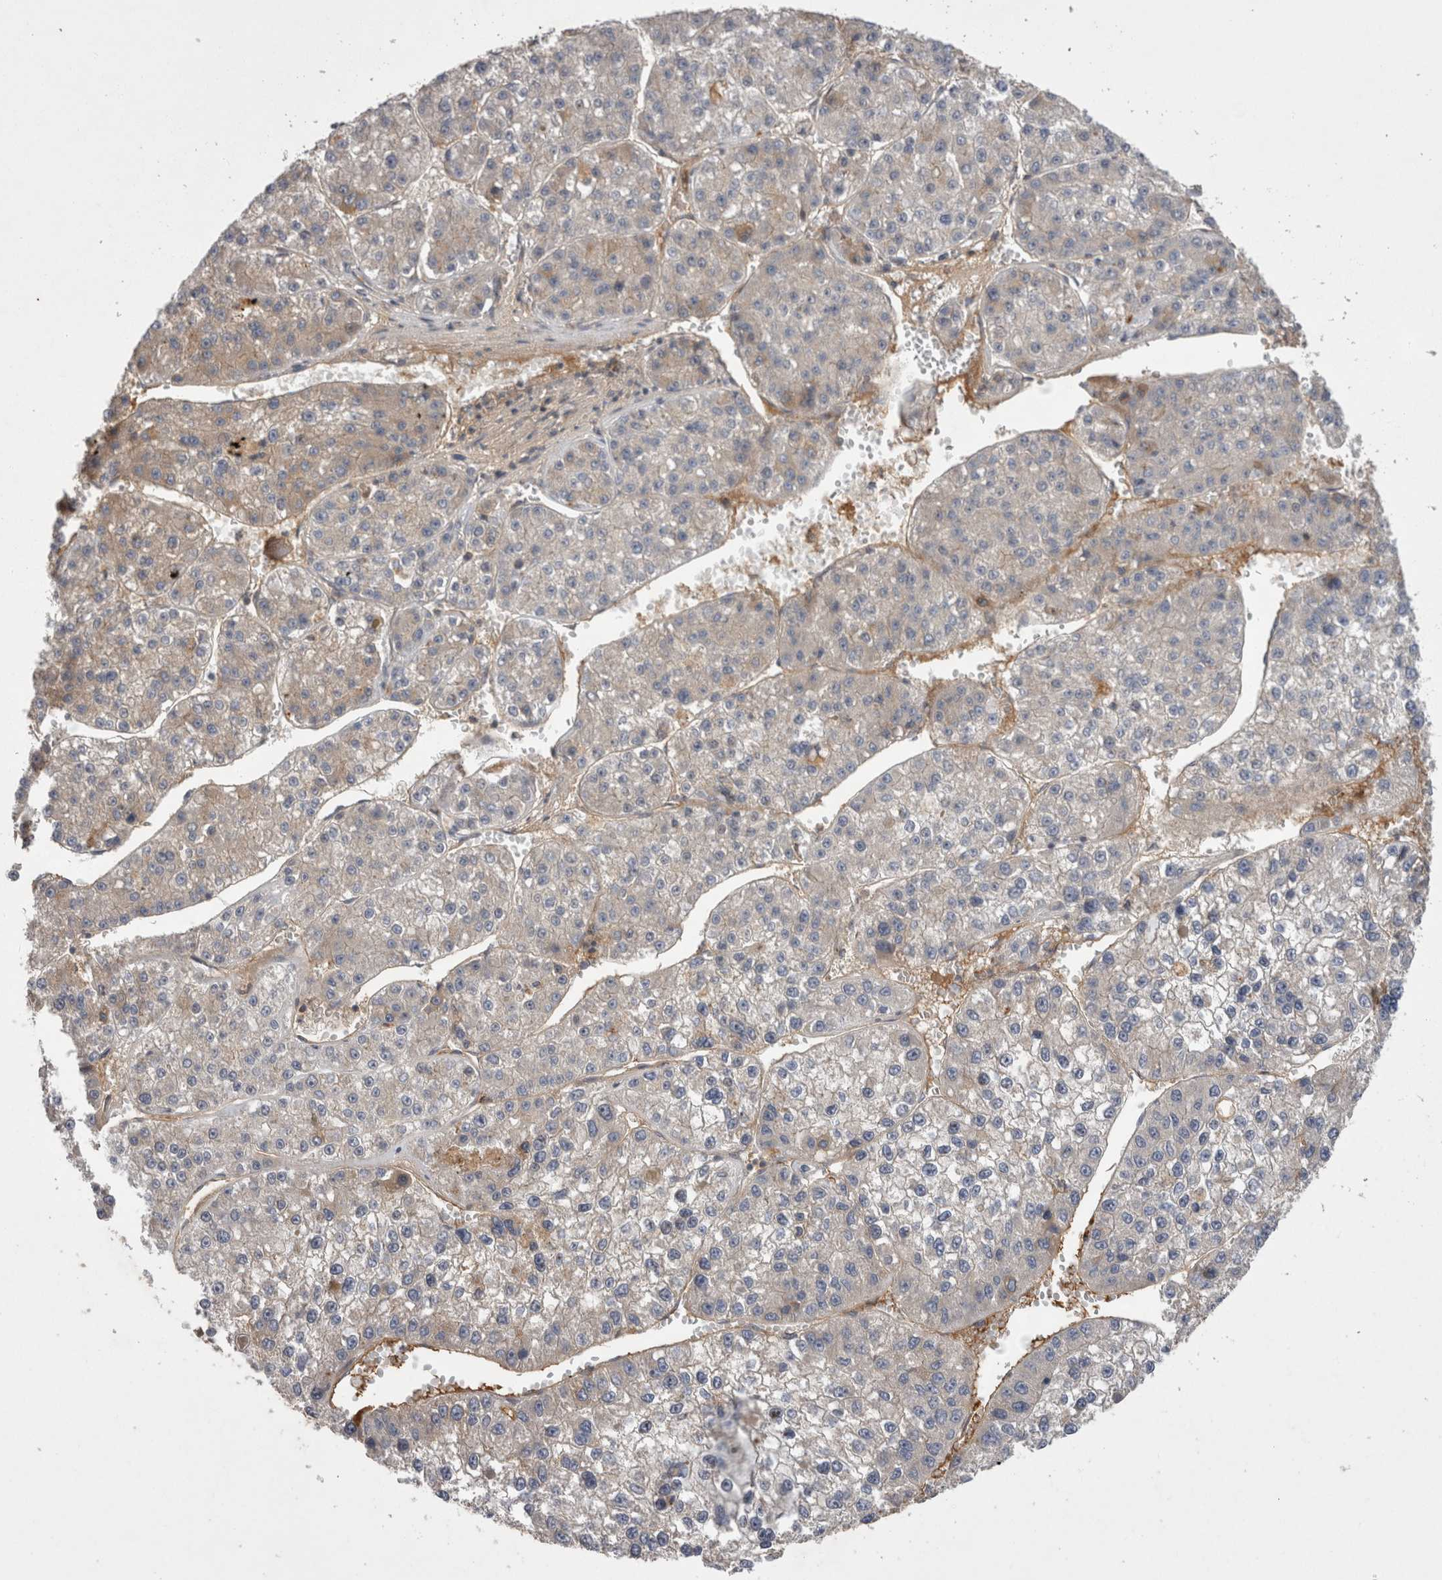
{"staining": {"intensity": "weak", "quantity": "25%-75%", "location": "cytoplasmic/membranous"}, "tissue": "liver cancer", "cell_type": "Tumor cells", "image_type": "cancer", "snomed": [{"axis": "morphology", "description": "Carcinoma, Hepatocellular, NOS"}, {"axis": "topography", "description": "Liver"}], "caption": "Approximately 25%-75% of tumor cells in hepatocellular carcinoma (liver) exhibit weak cytoplasmic/membranous protein staining as visualized by brown immunohistochemical staining.", "gene": "DARS2", "patient": {"sex": "female", "age": 73}}